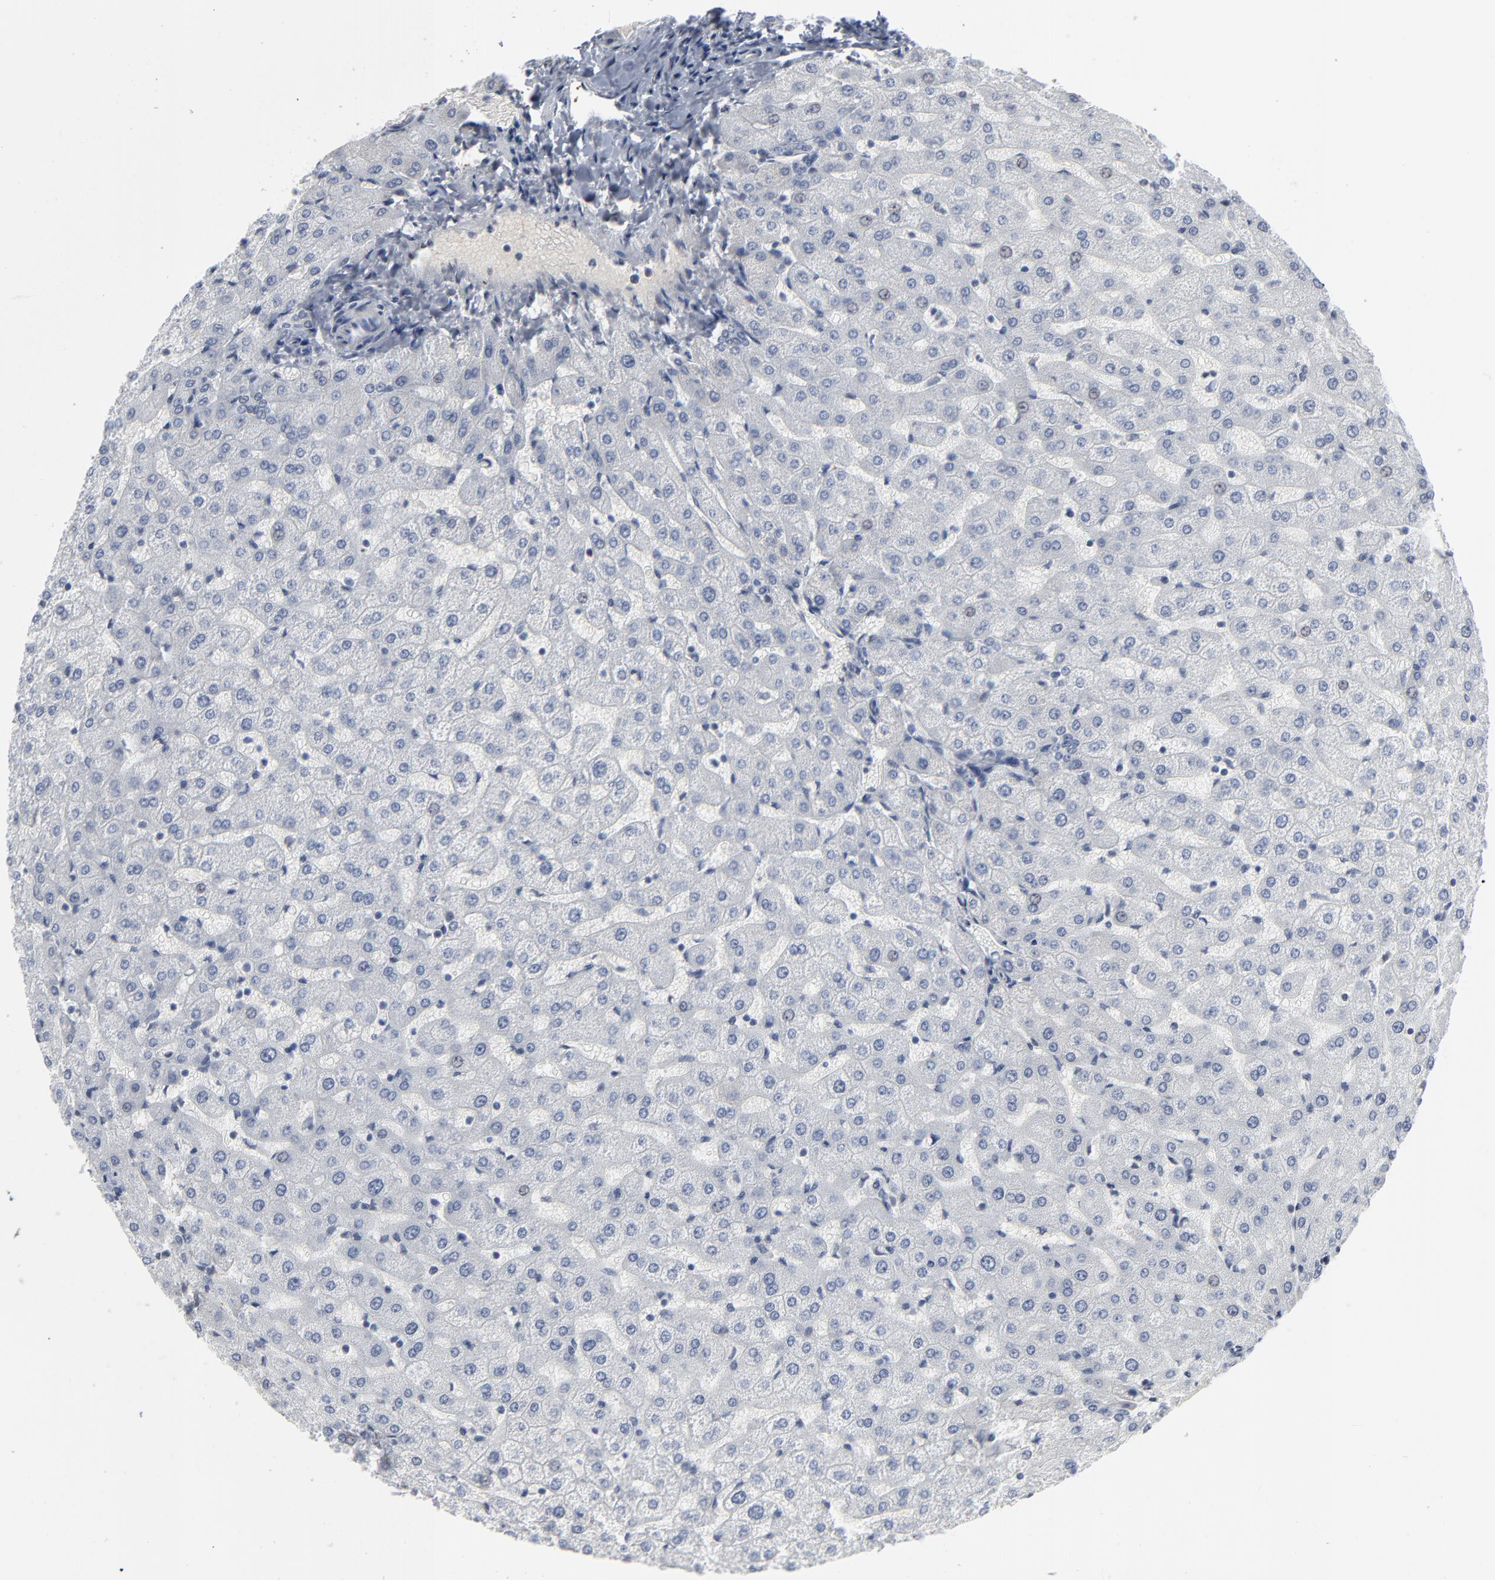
{"staining": {"intensity": "negative", "quantity": "none", "location": "none"}, "tissue": "liver", "cell_type": "Cholangiocytes", "image_type": "normal", "snomed": [{"axis": "morphology", "description": "Normal tissue, NOS"}, {"axis": "morphology", "description": "Fibrosis, NOS"}, {"axis": "topography", "description": "Liver"}], "caption": "An immunohistochemistry micrograph of benign liver is shown. There is no staining in cholangiocytes of liver.", "gene": "ATF7", "patient": {"sex": "female", "age": 29}}